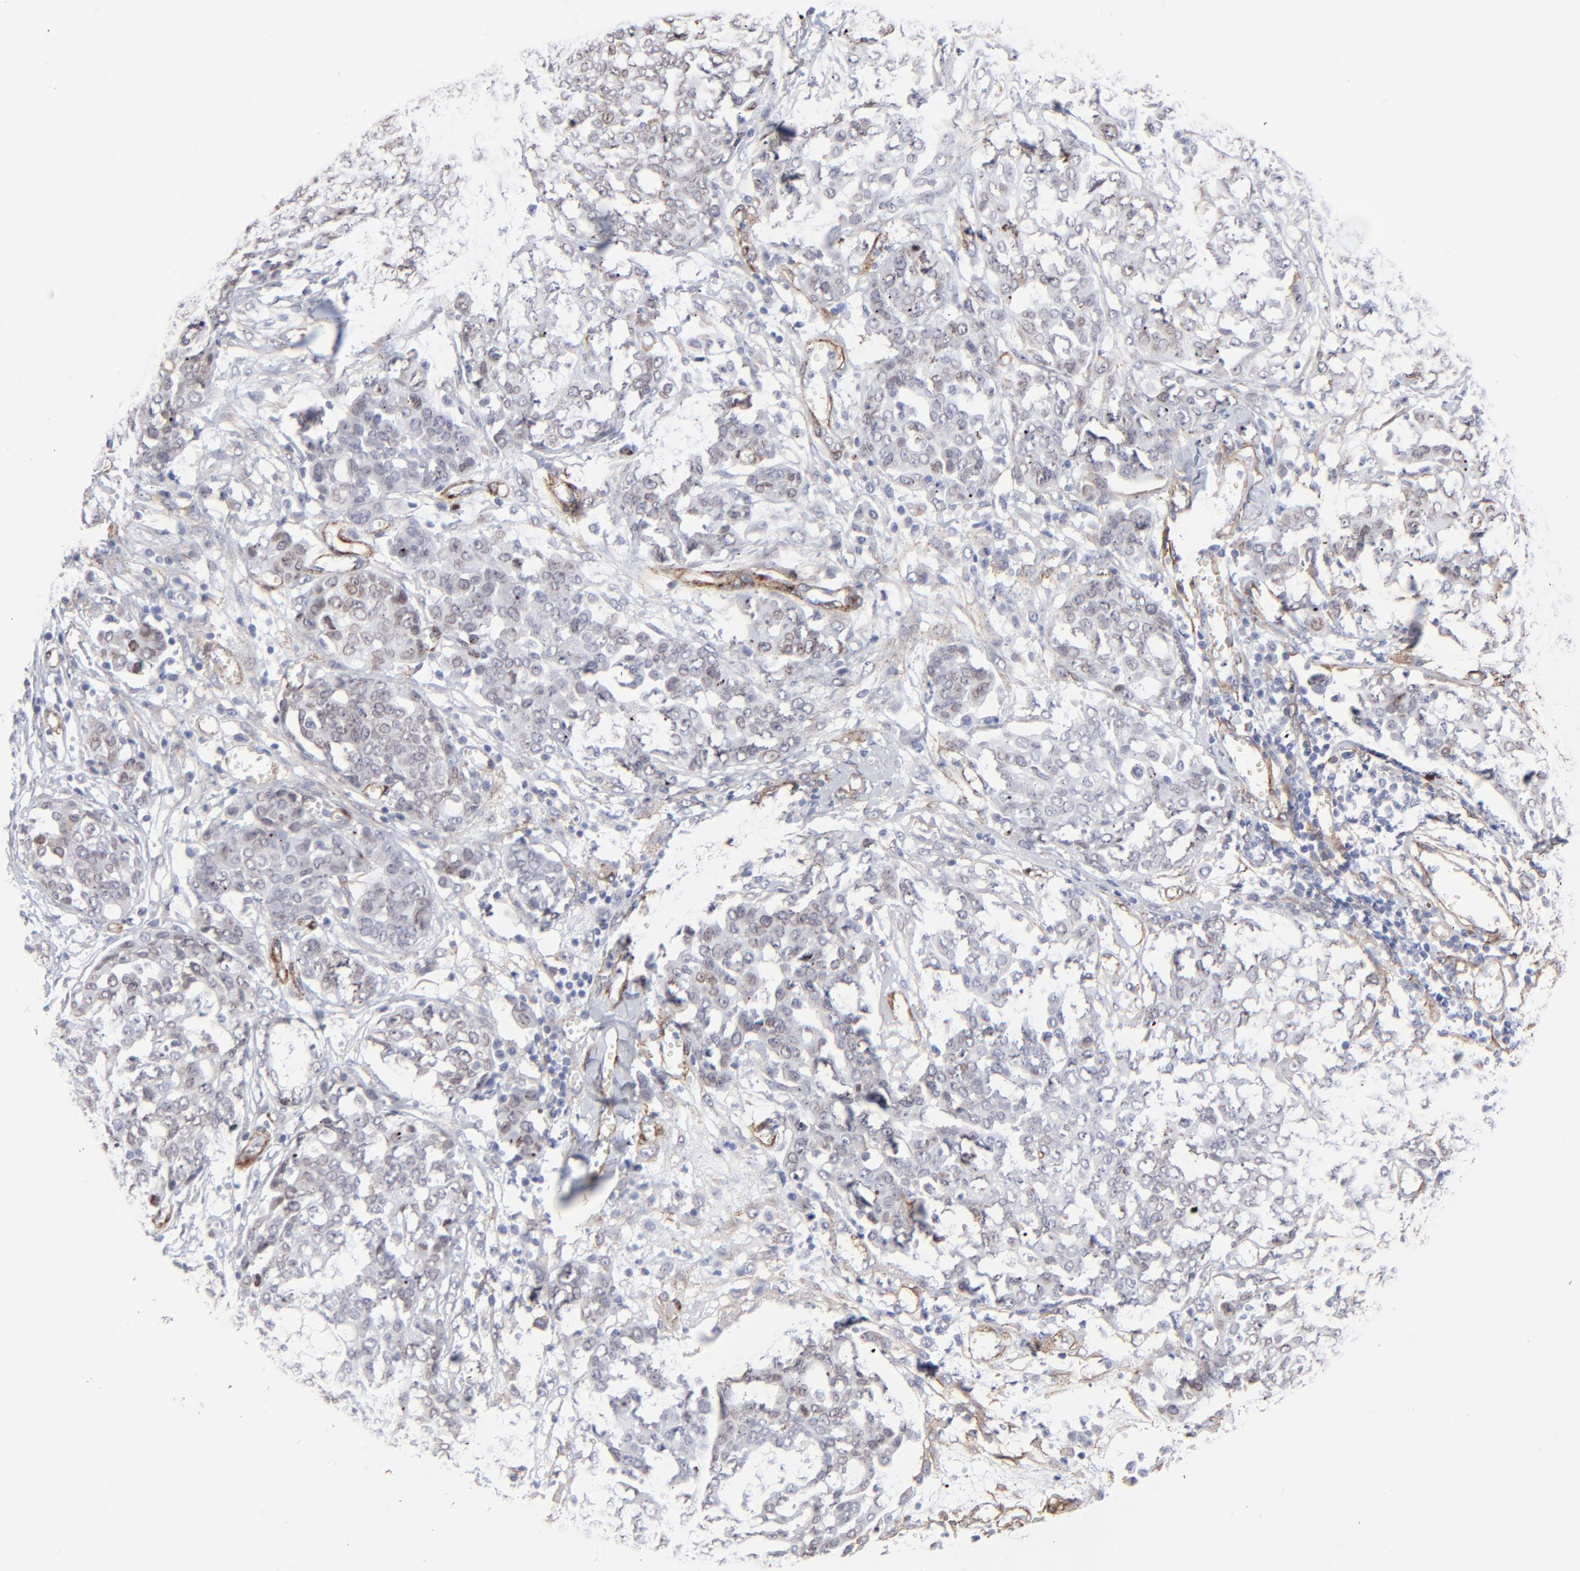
{"staining": {"intensity": "weak", "quantity": "25%-75%", "location": "cytoplasmic/membranous,nuclear"}, "tissue": "ovarian cancer", "cell_type": "Tumor cells", "image_type": "cancer", "snomed": [{"axis": "morphology", "description": "Cystadenocarcinoma, serous, NOS"}, {"axis": "topography", "description": "Soft tissue"}, {"axis": "topography", "description": "Ovary"}], "caption": "This histopathology image exhibits immunohistochemistry staining of human ovarian serous cystadenocarcinoma, with low weak cytoplasmic/membranous and nuclear expression in about 25%-75% of tumor cells.", "gene": "PDGFRB", "patient": {"sex": "female", "age": 57}}